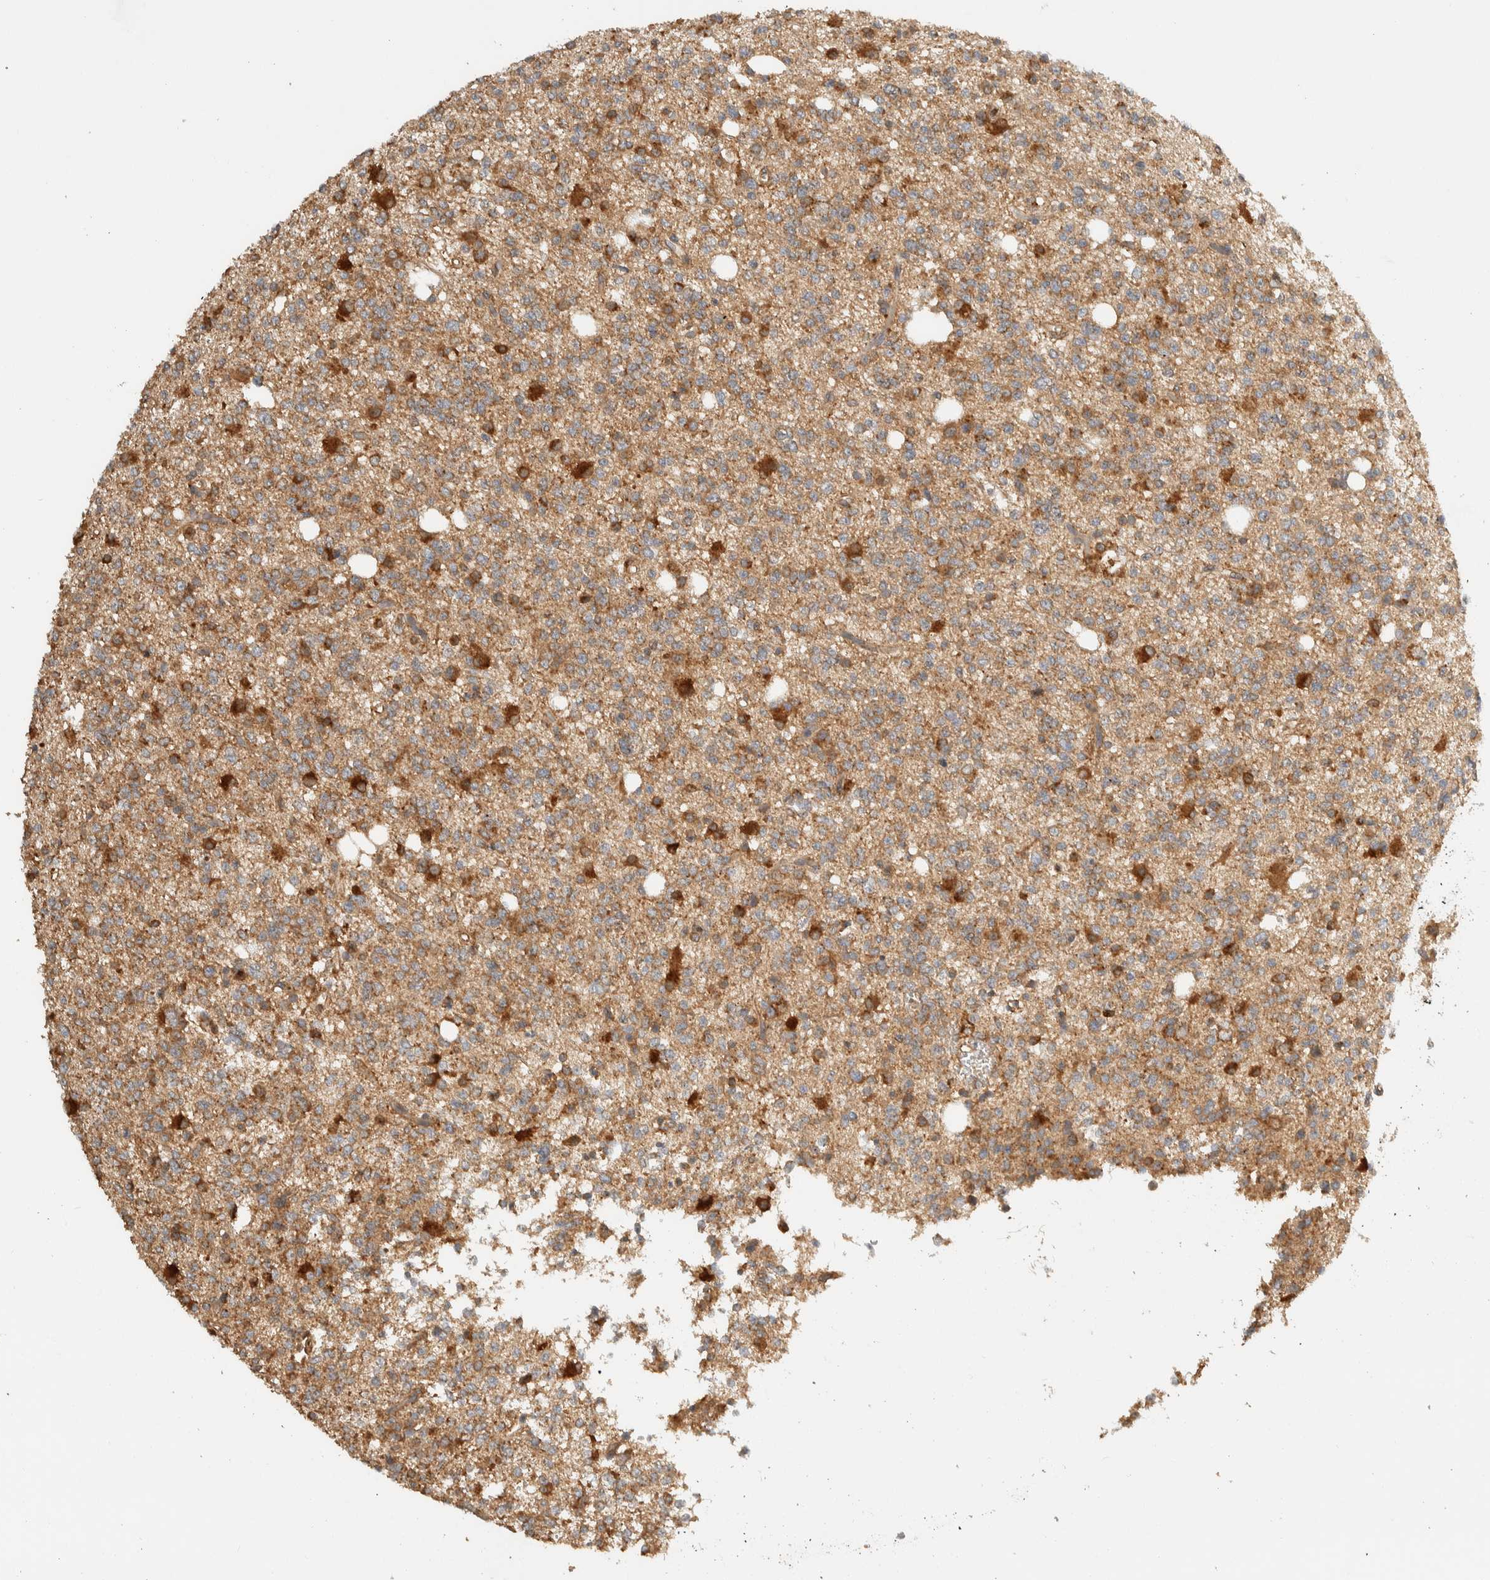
{"staining": {"intensity": "weak", "quantity": ">75%", "location": "cytoplasmic/membranous"}, "tissue": "glioma", "cell_type": "Tumor cells", "image_type": "cancer", "snomed": [{"axis": "morphology", "description": "Glioma, malignant, High grade"}, {"axis": "topography", "description": "Brain"}], "caption": "Tumor cells demonstrate low levels of weak cytoplasmic/membranous expression in approximately >75% of cells in malignant glioma (high-grade).", "gene": "TMEM192", "patient": {"sex": "female", "age": 62}}